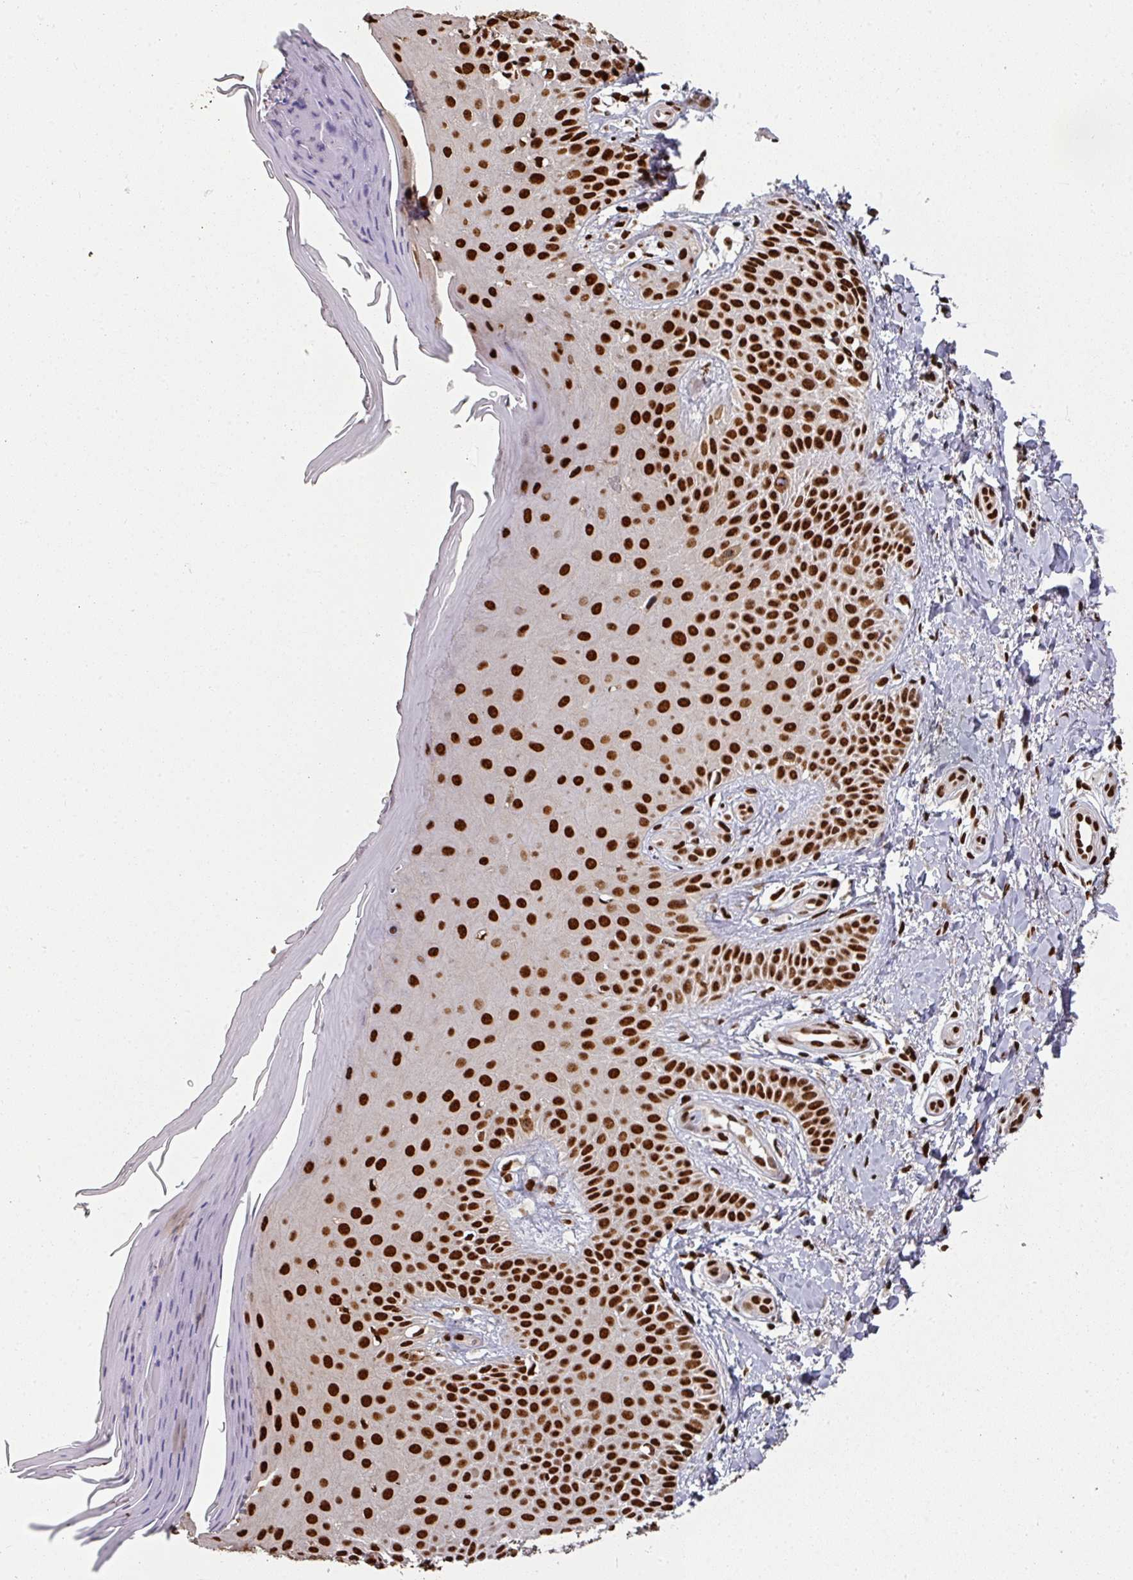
{"staining": {"intensity": "strong", "quantity": ">75%", "location": "nuclear"}, "tissue": "skin", "cell_type": "Fibroblasts", "image_type": "normal", "snomed": [{"axis": "morphology", "description": "Normal tissue, NOS"}, {"axis": "topography", "description": "Skin"}], "caption": "Immunohistochemistry (IHC) histopathology image of benign skin: human skin stained using immunohistochemistry (IHC) demonstrates high levels of strong protein expression localized specifically in the nuclear of fibroblasts, appearing as a nuclear brown color.", "gene": "SIK3", "patient": {"sex": "male", "age": 81}}